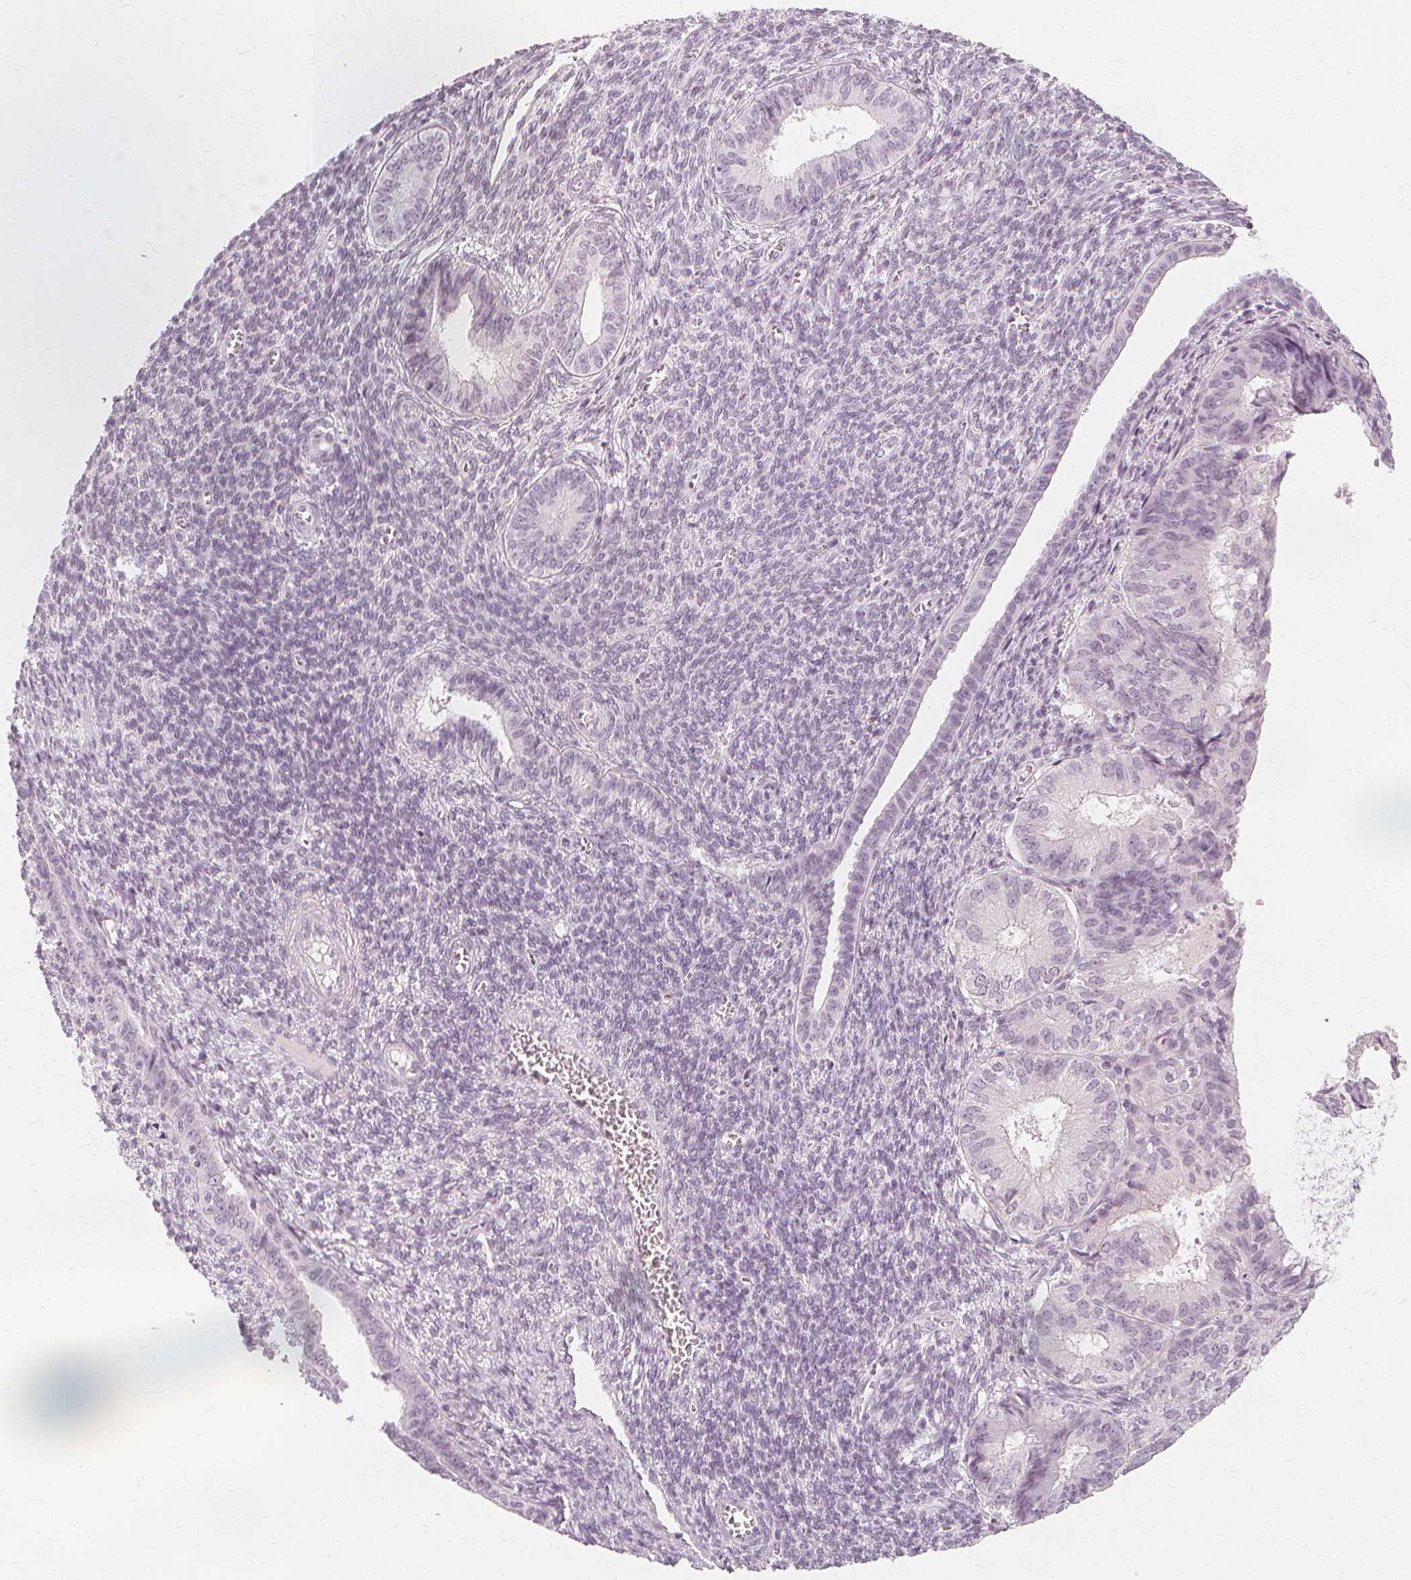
{"staining": {"intensity": "negative", "quantity": "none", "location": "none"}, "tissue": "endometrial cancer", "cell_type": "Tumor cells", "image_type": "cancer", "snomed": [{"axis": "morphology", "description": "Adenocarcinoma, NOS"}, {"axis": "topography", "description": "Endometrium"}], "caption": "Tumor cells show no significant protein expression in endometrial cancer. (DAB (3,3'-diaminobenzidine) IHC with hematoxylin counter stain).", "gene": "NXPE1", "patient": {"sex": "female", "age": 86}}